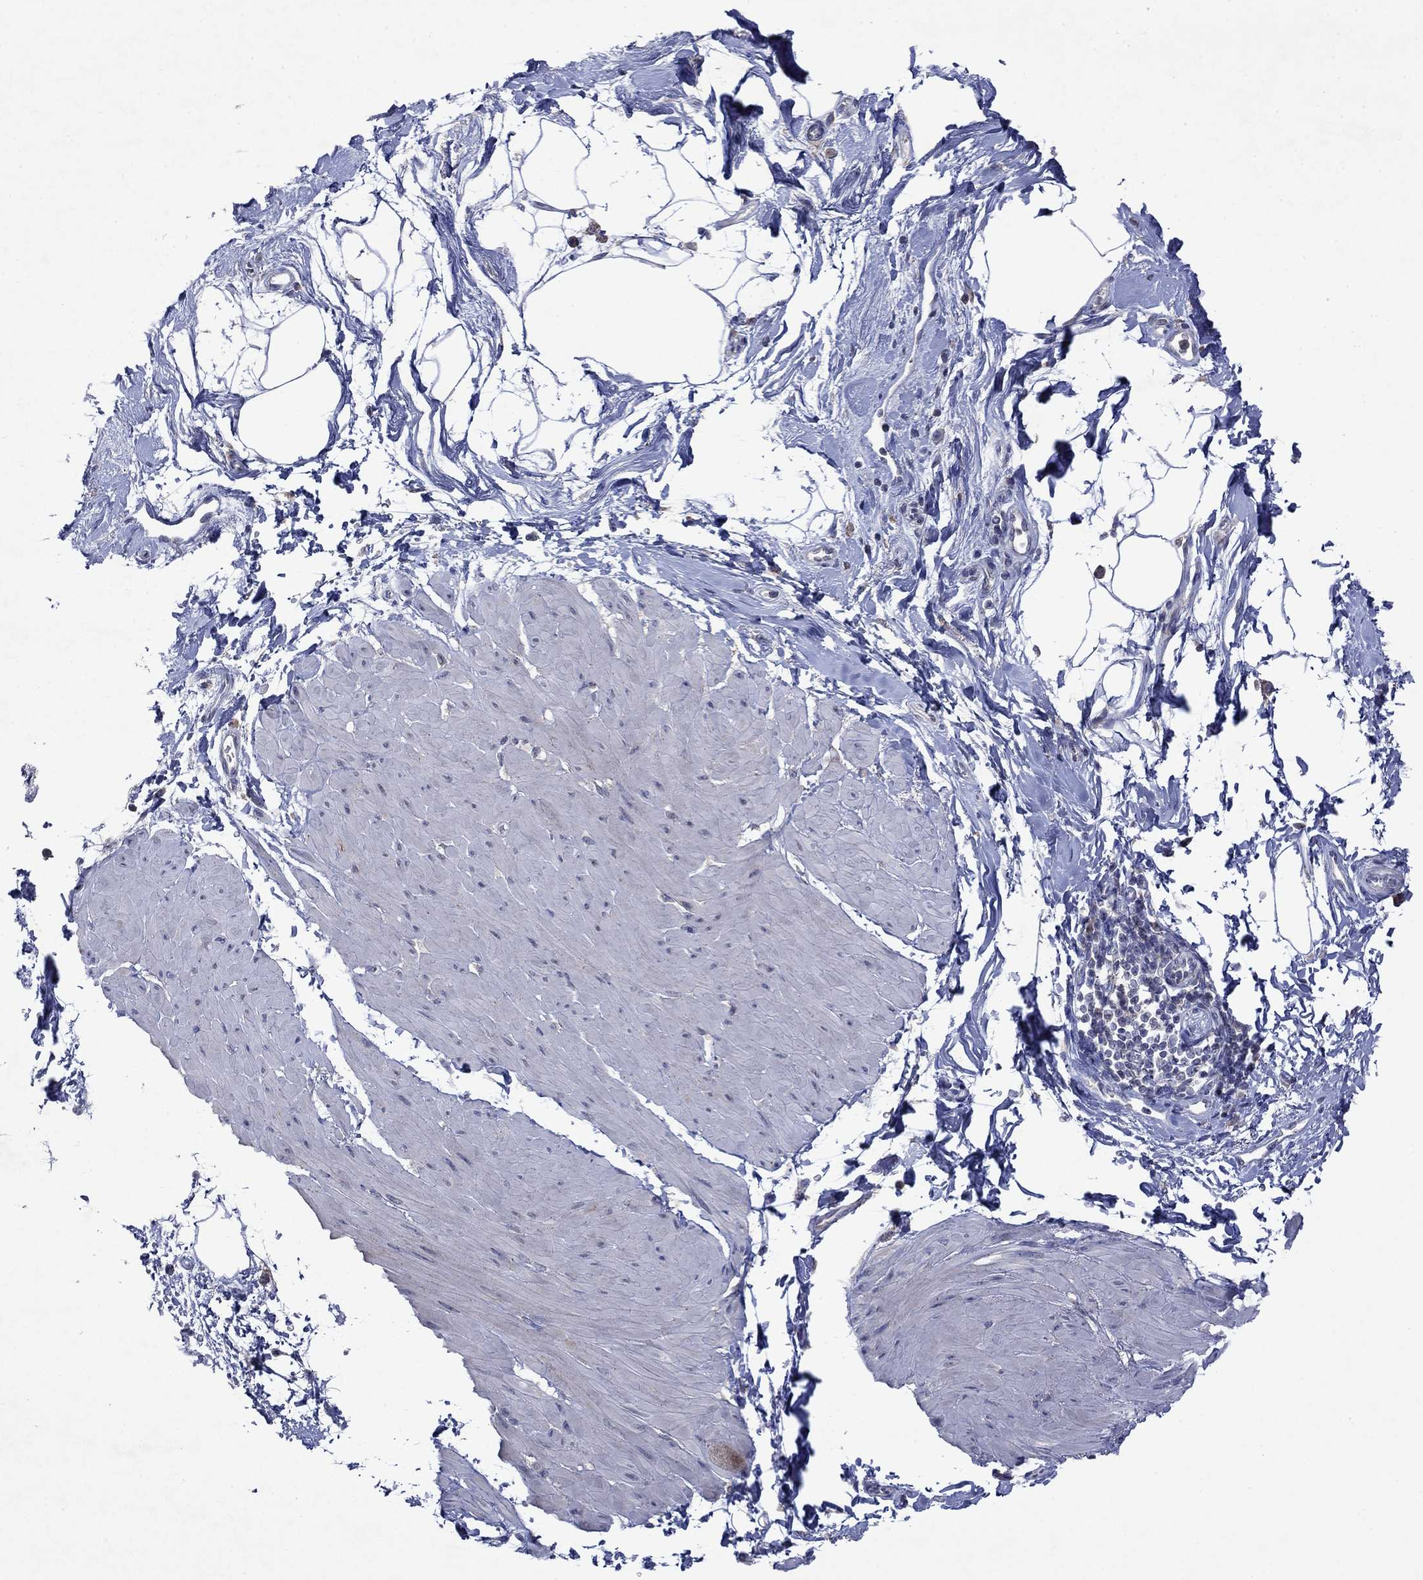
{"staining": {"intensity": "negative", "quantity": "none", "location": "none"}, "tissue": "smooth muscle", "cell_type": "Smooth muscle cells", "image_type": "normal", "snomed": [{"axis": "morphology", "description": "Normal tissue, NOS"}, {"axis": "topography", "description": "Adipose tissue"}, {"axis": "topography", "description": "Smooth muscle"}, {"axis": "topography", "description": "Peripheral nerve tissue"}], "caption": "Immunohistochemistry photomicrograph of benign human smooth muscle stained for a protein (brown), which exhibits no positivity in smooth muscle cells.", "gene": "TMEM97", "patient": {"sex": "male", "age": 83}}